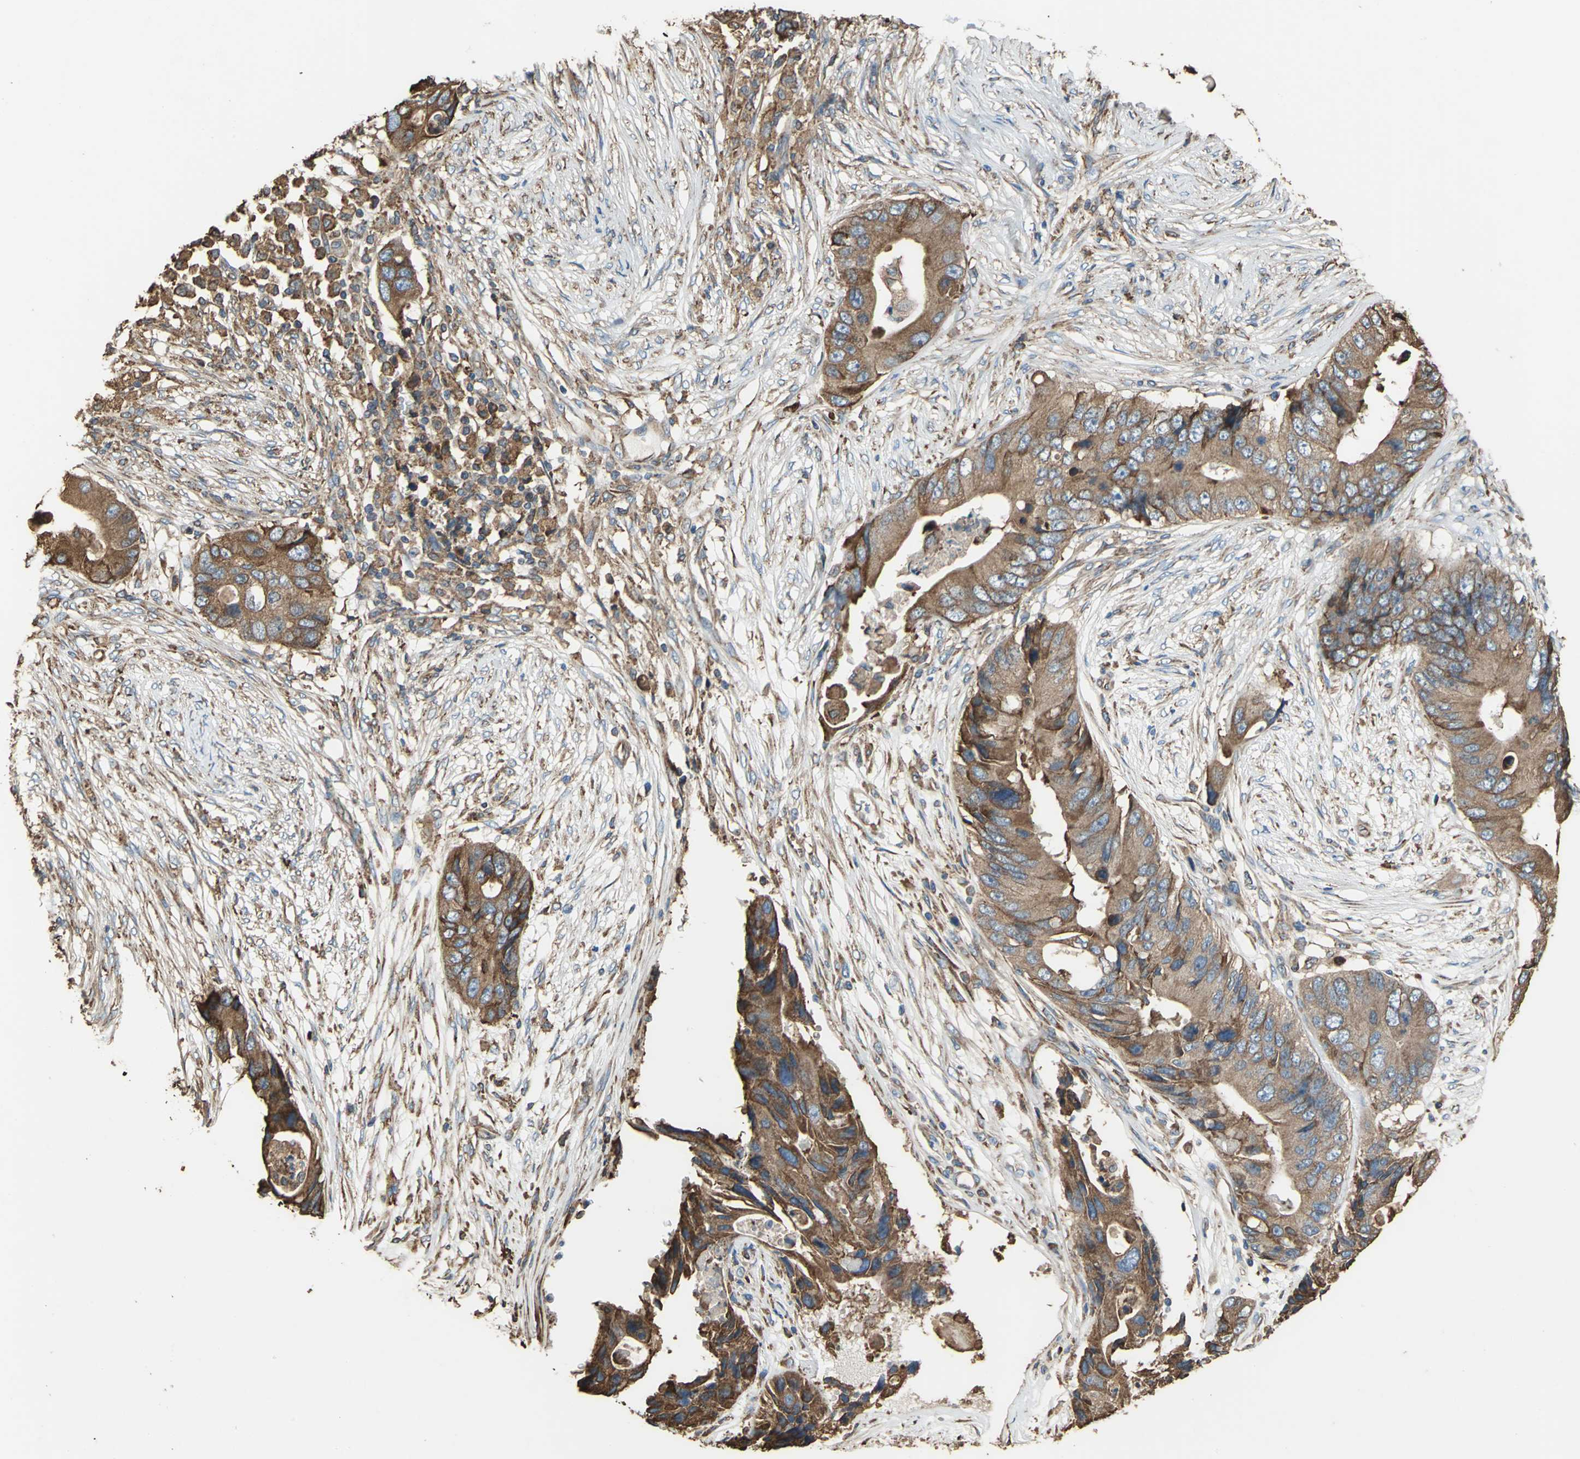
{"staining": {"intensity": "strong", "quantity": ">75%", "location": "cytoplasmic/membranous"}, "tissue": "colorectal cancer", "cell_type": "Tumor cells", "image_type": "cancer", "snomed": [{"axis": "morphology", "description": "Adenocarcinoma, NOS"}, {"axis": "topography", "description": "Colon"}], "caption": "Colorectal adenocarcinoma tissue exhibits strong cytoplasmic/membranous positivity in approximately >75% of tumor cells", "gene": "GPANK1", "patient": {"sex": "male", "age": 71}}